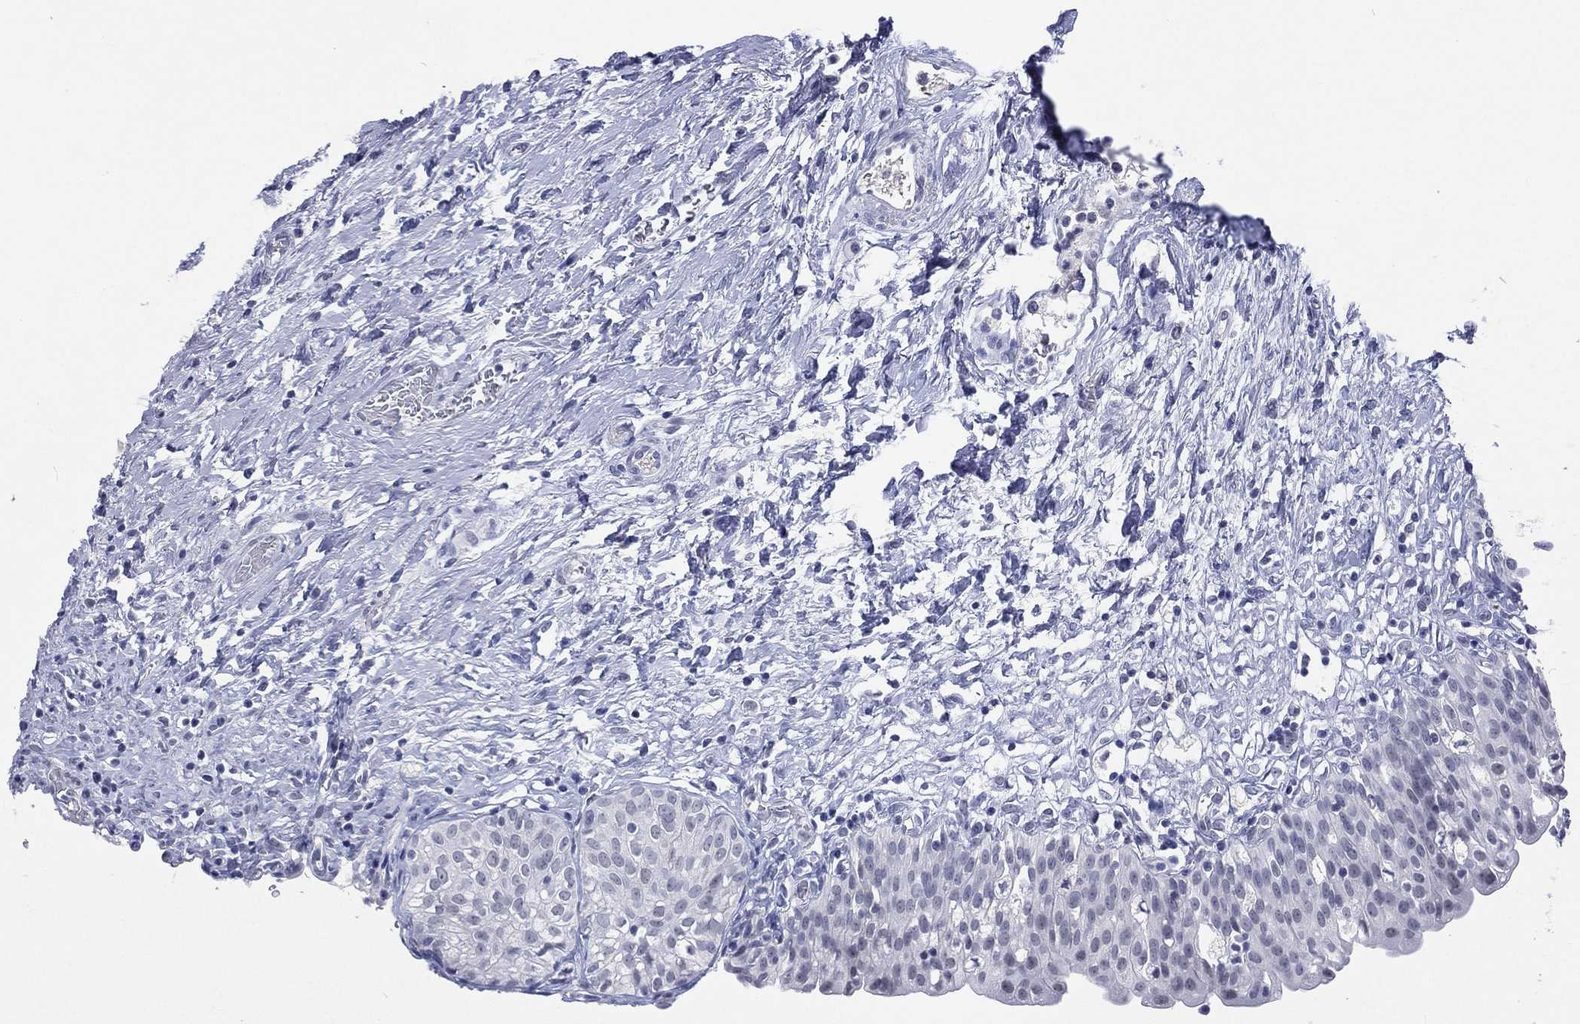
{"staining": {"intensity": "negative", "quantity": "none", "location": "none"}, "tissue": "urinary bladder", "cell_type": "Urothelial cells", "image_type": "normal", "snomed": [{"axis": "morphology", "description": "Normal tissue, NOS"}, {"axis": "topography", "description": "Urinary bladder"}], "caption": "The histopathology image reveals no significant positivity in urothelial cells of urinary bladder. The staining is performed using DAB (3,3'-diaminobenzidine) brown chromogen with nuclei counter-stained in using hematoxylin.", "gene": "SSX1", "patient": {"sex": "male", "age": 76}}